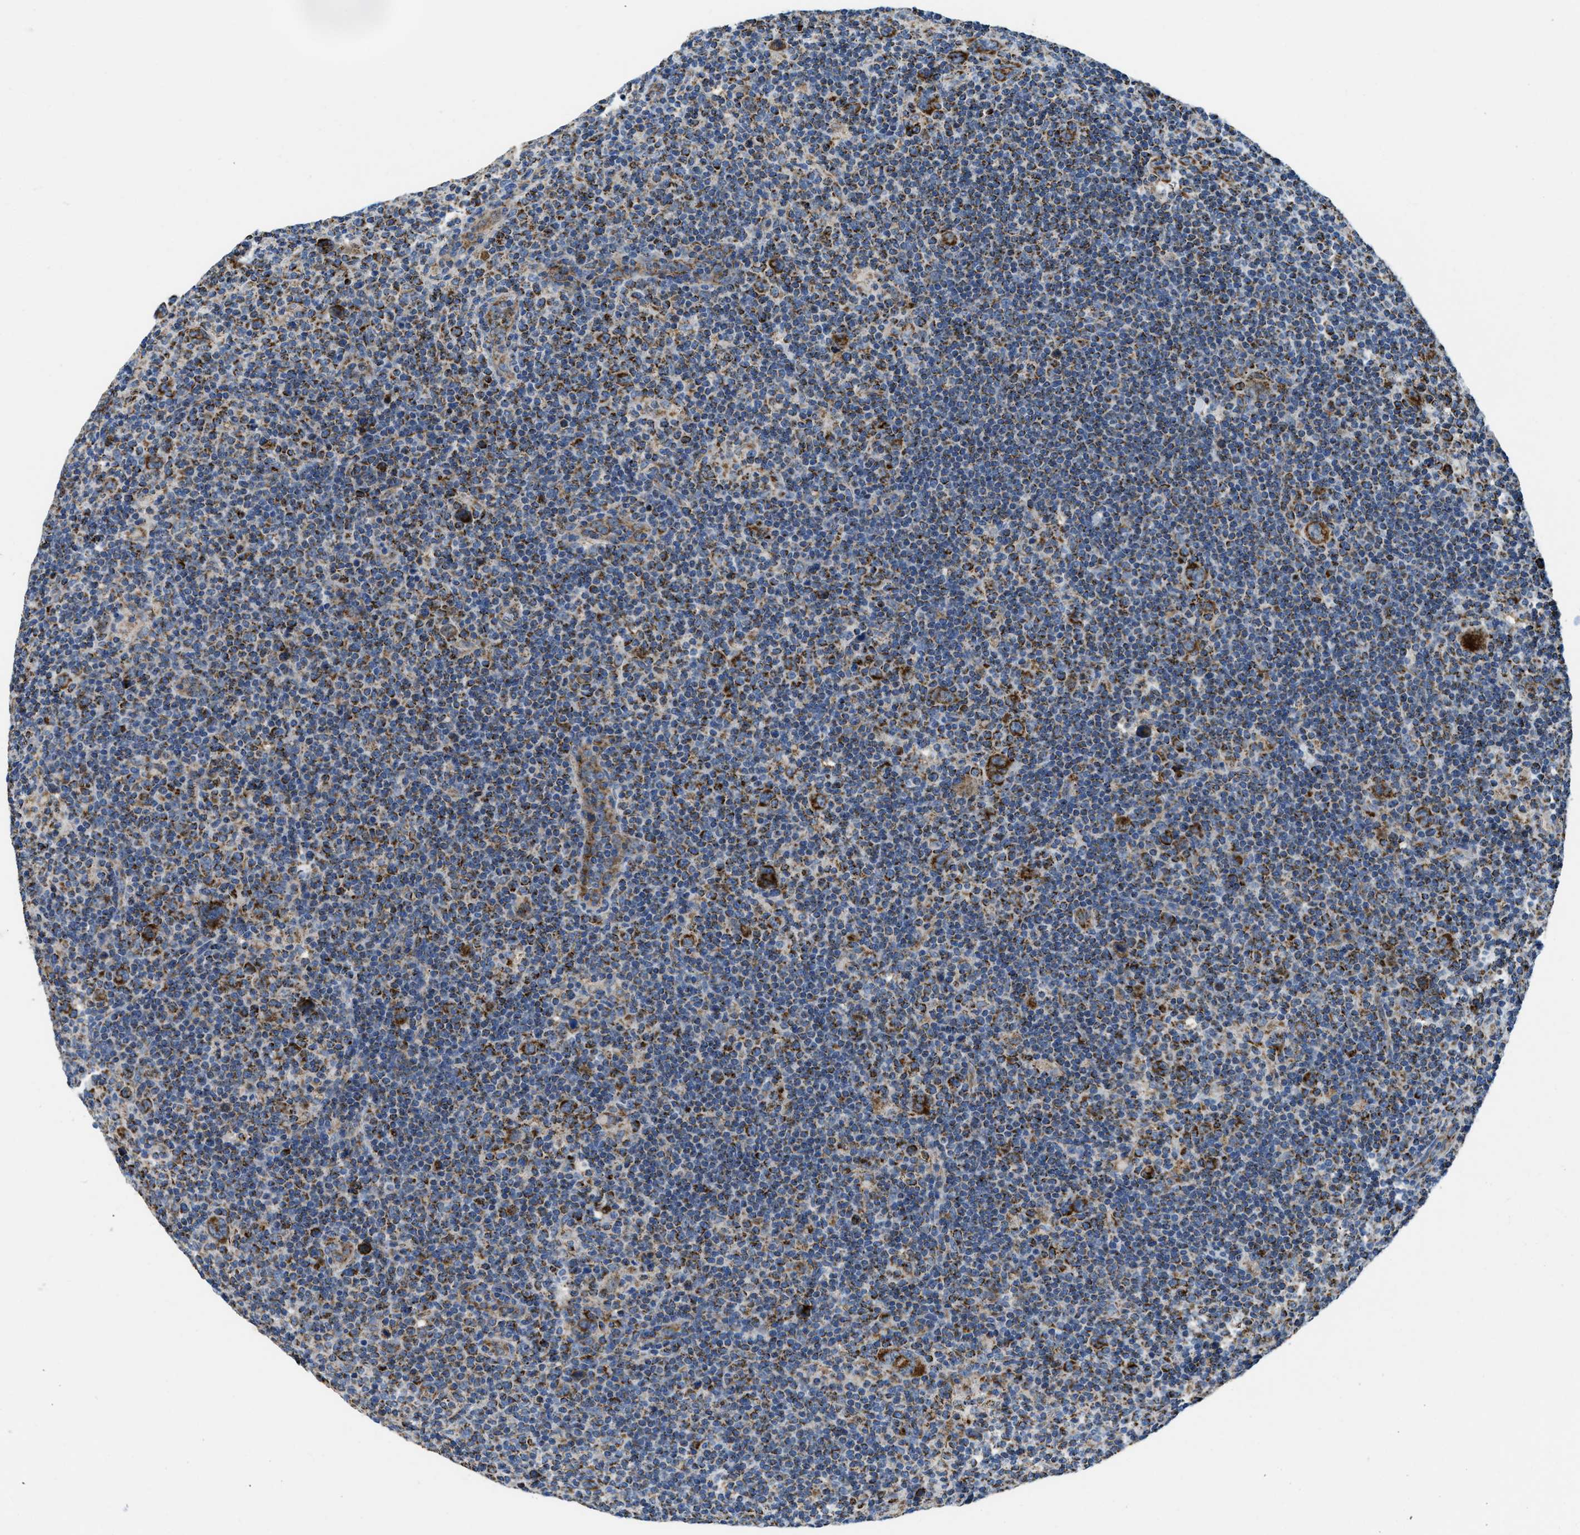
{"staining": {"intensity": "strong", "quantity": ">75%", "location": "cytoplasmic/membranous"}, "tissue": "lymphoma", "cell_type": "Tumor cells", "image_type": "cancer", "snomed": [{"axis": "morphology", "description": "Hodgkin's disease, NOS"}, {"axis": "topography", "description": "Lymph node"}], "caption": "Lymphoma stained with IHC reveals strong cytoplasmic/membranous positivity in approximately >75% of tumor cells.", "gene": "STK33", "patient": {"sex": "female", "age": 57}}